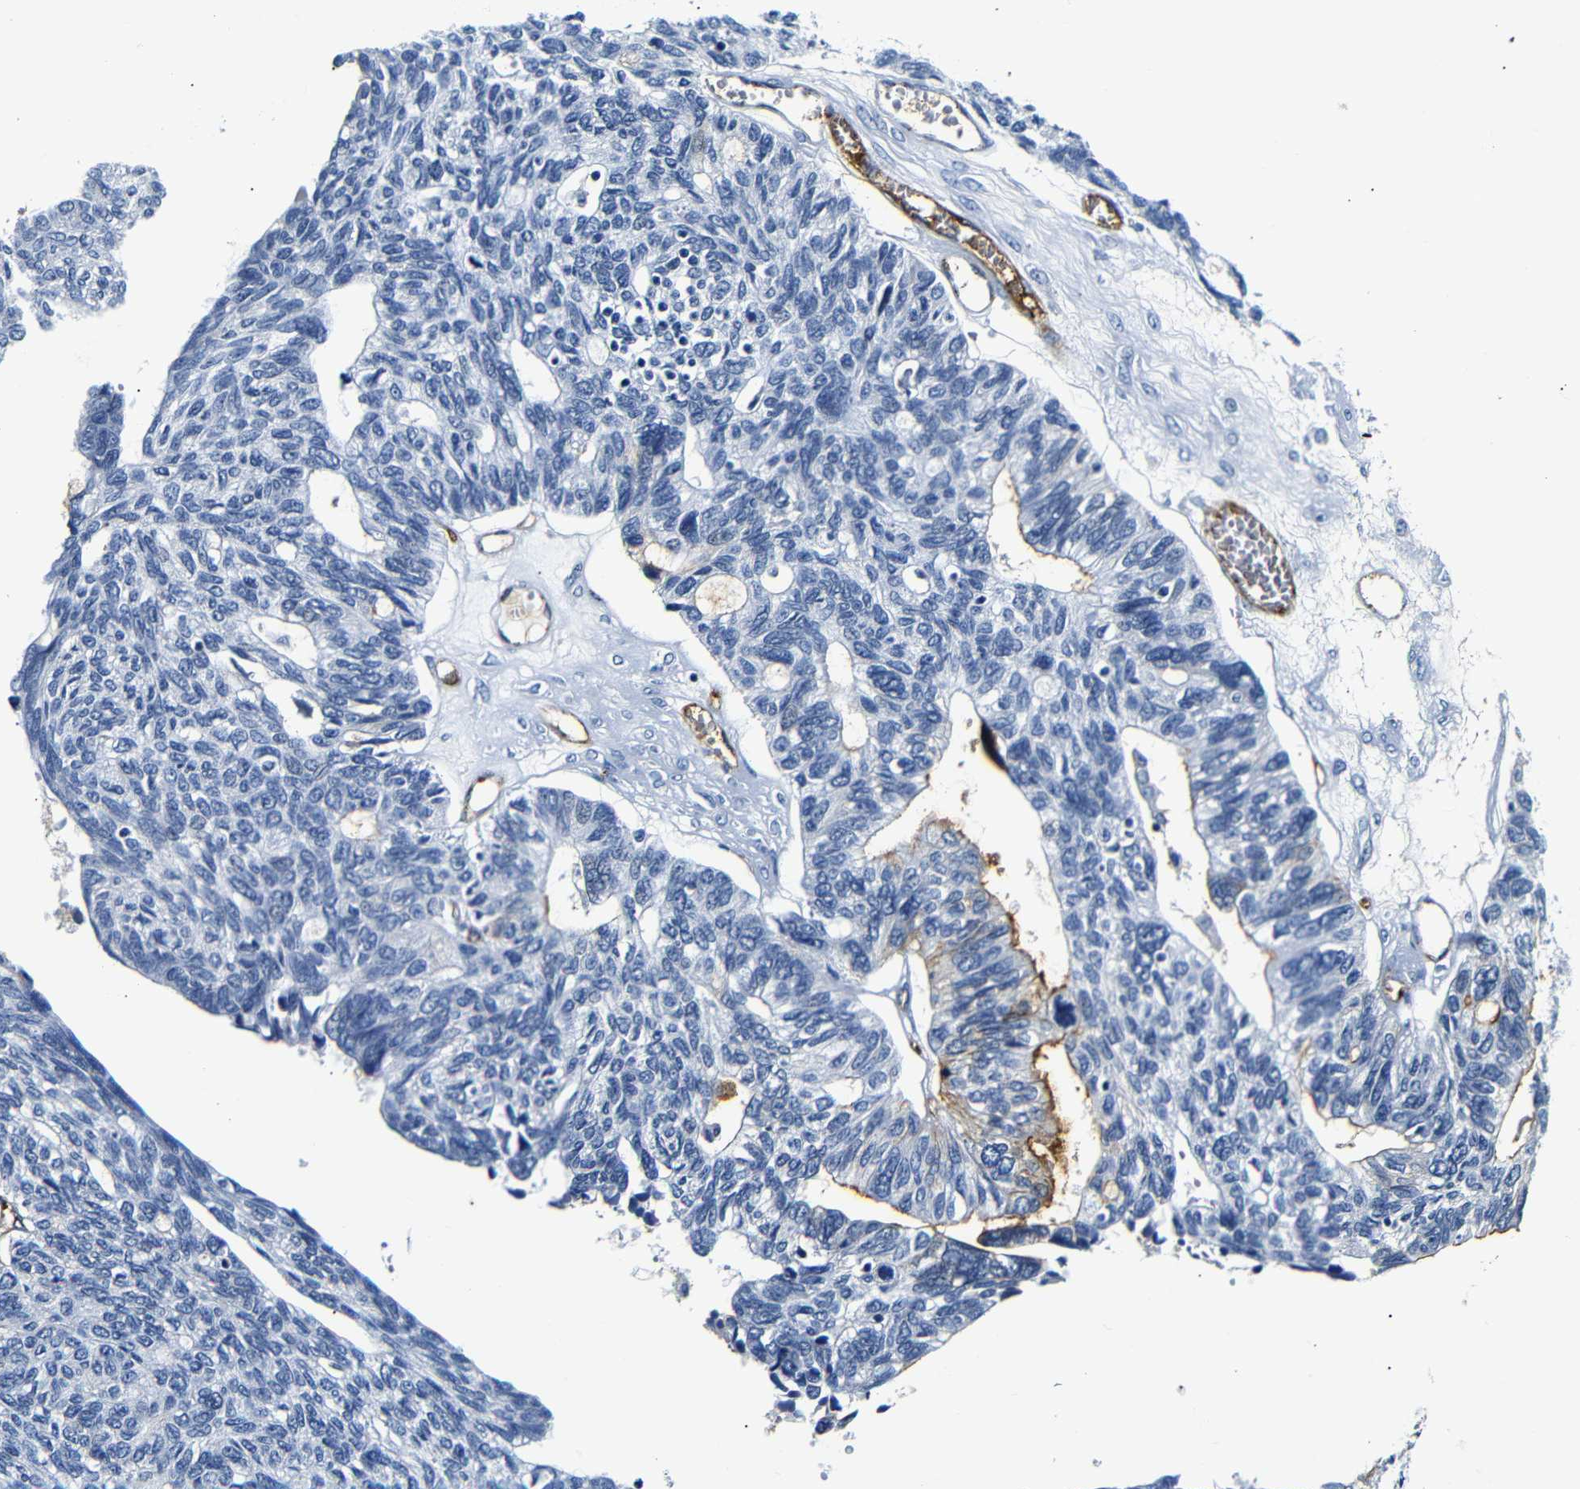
{"staining": {"intensity": "moderate", "quantity": "<25%", "location": "cytoplasmic/membranous"}, "tissue": "ovarian cancer", "cell_type": "Tumor cells", "image_type": "cancer", "snomed": [{"axis": "morphology", "description": "Cystadenocarcinoma, serous, NOS"}, {"axis": "topography", "description": "Ovary"}], "caption": "Immunohistochemistry image of neoplastic tissue: serous cystadenocarcinoma (ovarian) stained using IHC exhibits low levels of moderate protein expression localized specifically in the cytoplasmic/membranous of tumor cells, appearing as a cytoplasmic/membranous brown color.", "gene": "MUC4", "patient": {"sex": "female", "age": 79}}